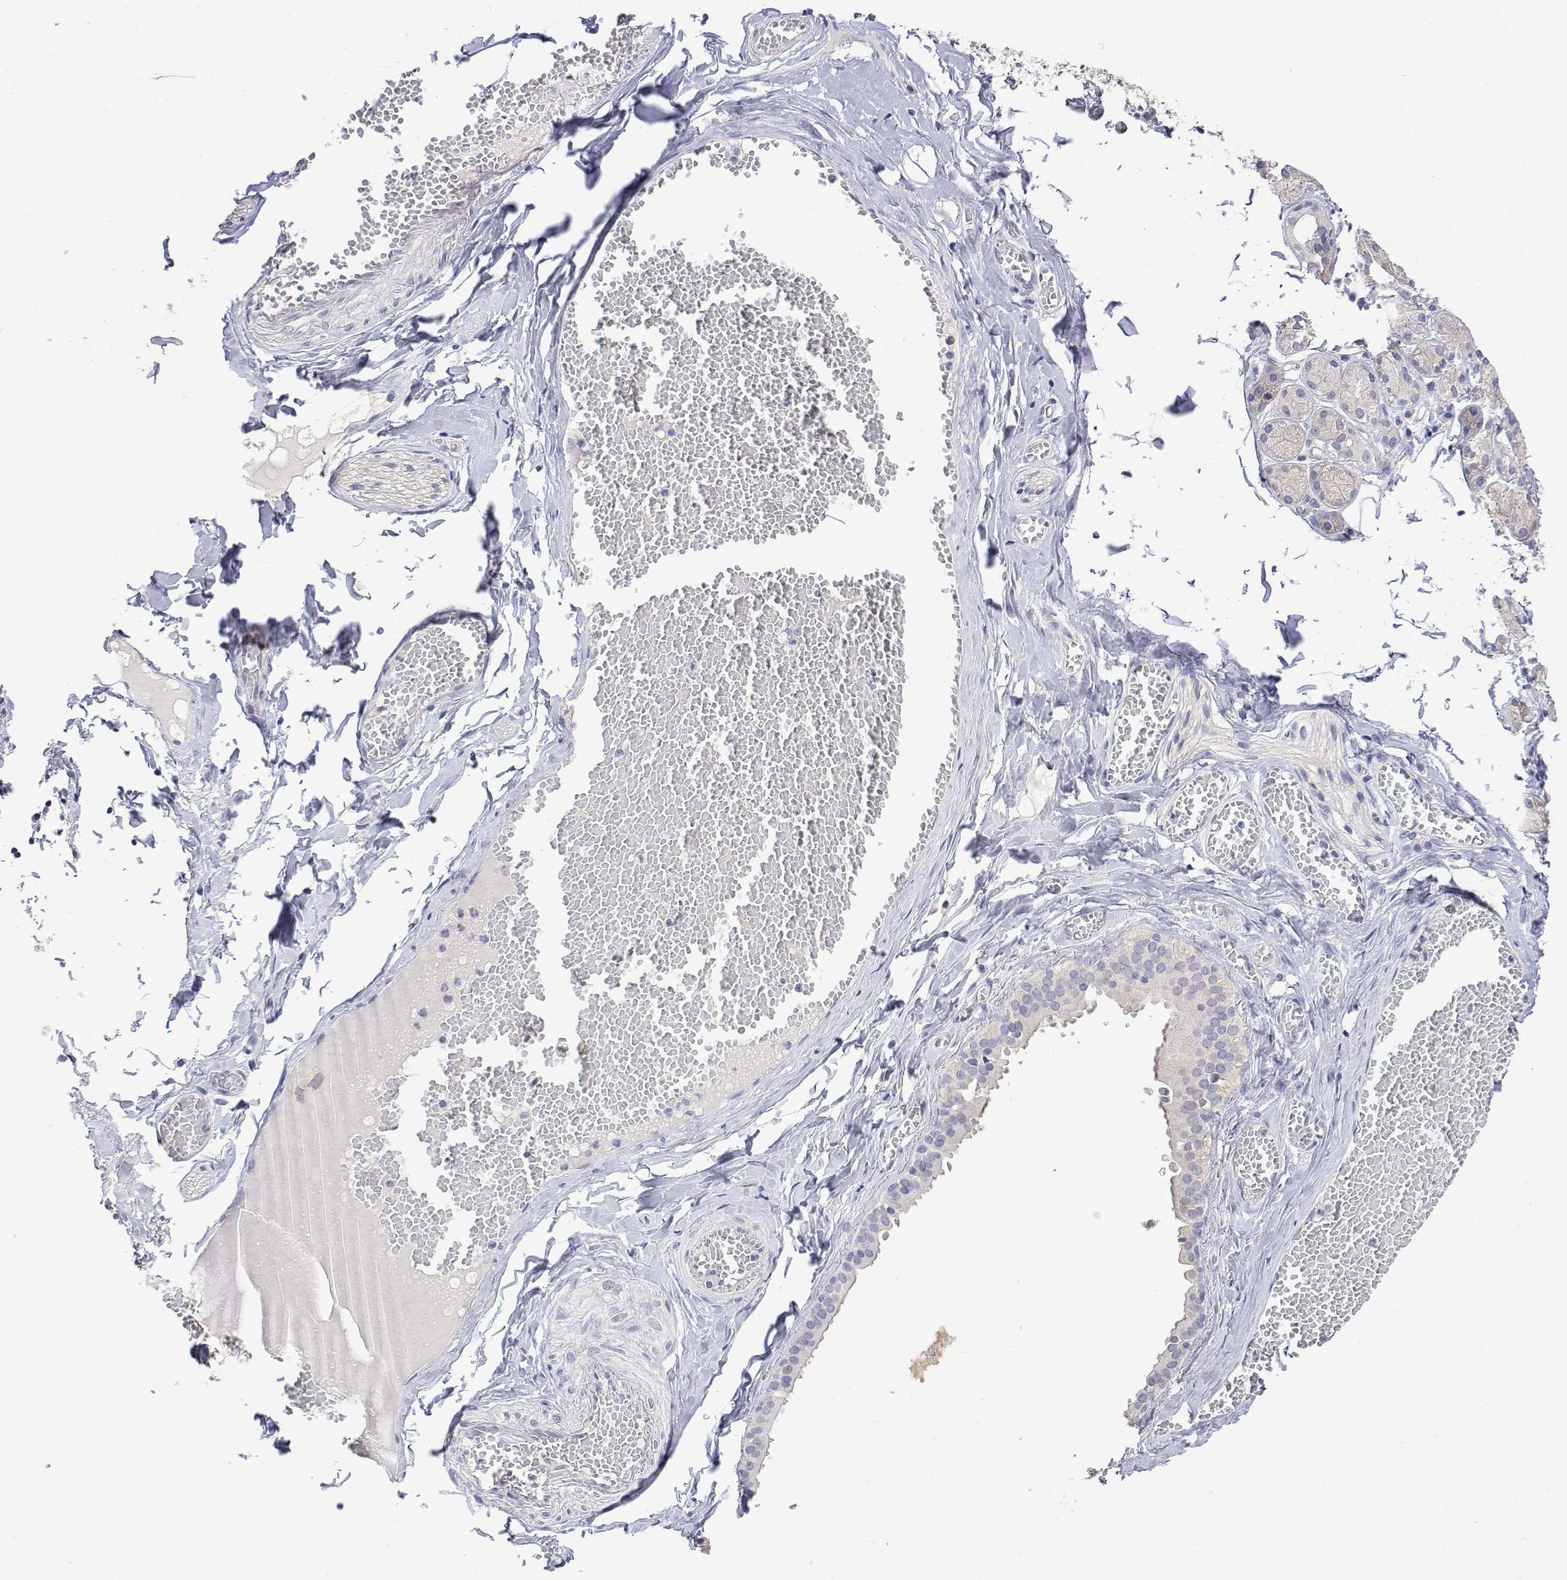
{"staining": {"intensity": "negative", "quantity": "none", "location": "none"}, "tissue": "salivary gland", "cell_type": "Glandular cells", "image_type": "normal", "snomed": [{"axis": "morphology", "description": "Normal tissue, NOS"}, {"axis": "topography", "description": "Salivary gland"}, {"axis": "topography", "description": "Peripheral nerve tissue"}], "caption": "A photomicrograph of salivary gland stained for a protein demonstrates no brown staining in glandular cells. (DAB IHC visualized using brightfield microscopy, high magnification).", "gene": "PLCB1", "patient": {"sex": "male", "age": 71}}